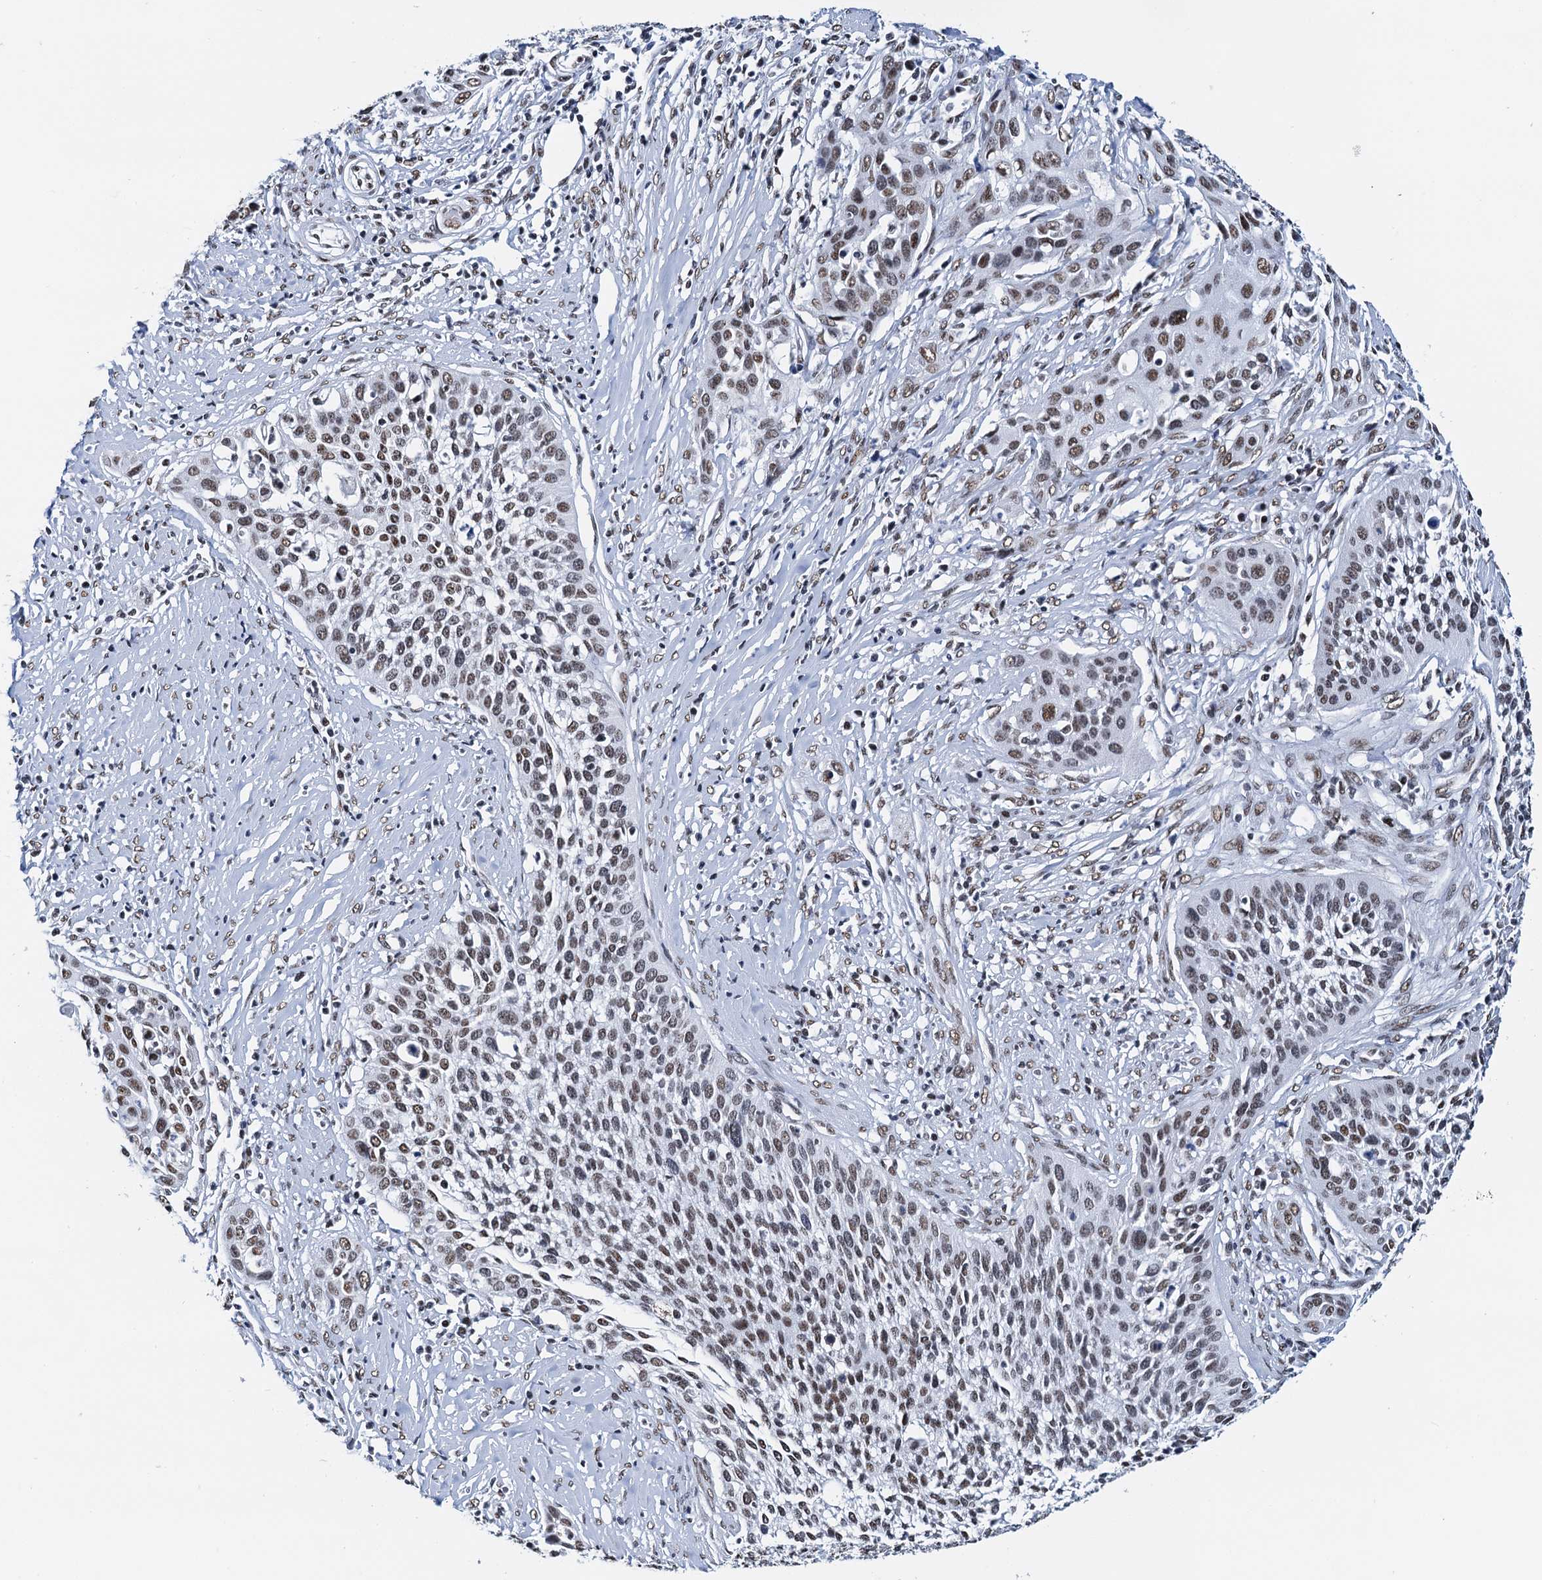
{"staining": {"intensity": "moderate", "quantity": ">75%", "location": "nuclear"}, "tissue": "cervical cancer", "cell_type": "Tumor cells", "image_type": "cancer", "snomed": [{"axis": "morphology", "description": "Squamous cell carcinoma, NOS"}, {"axis": "topography", "description": "Cervix"}], "caption": "Moderate nuclear protein expression is present in approximately >75% of tumor cells in cervical squamous cell carcinoma.", "gene": "SLTM", "patient": {"sex": "female", "age": 34}}